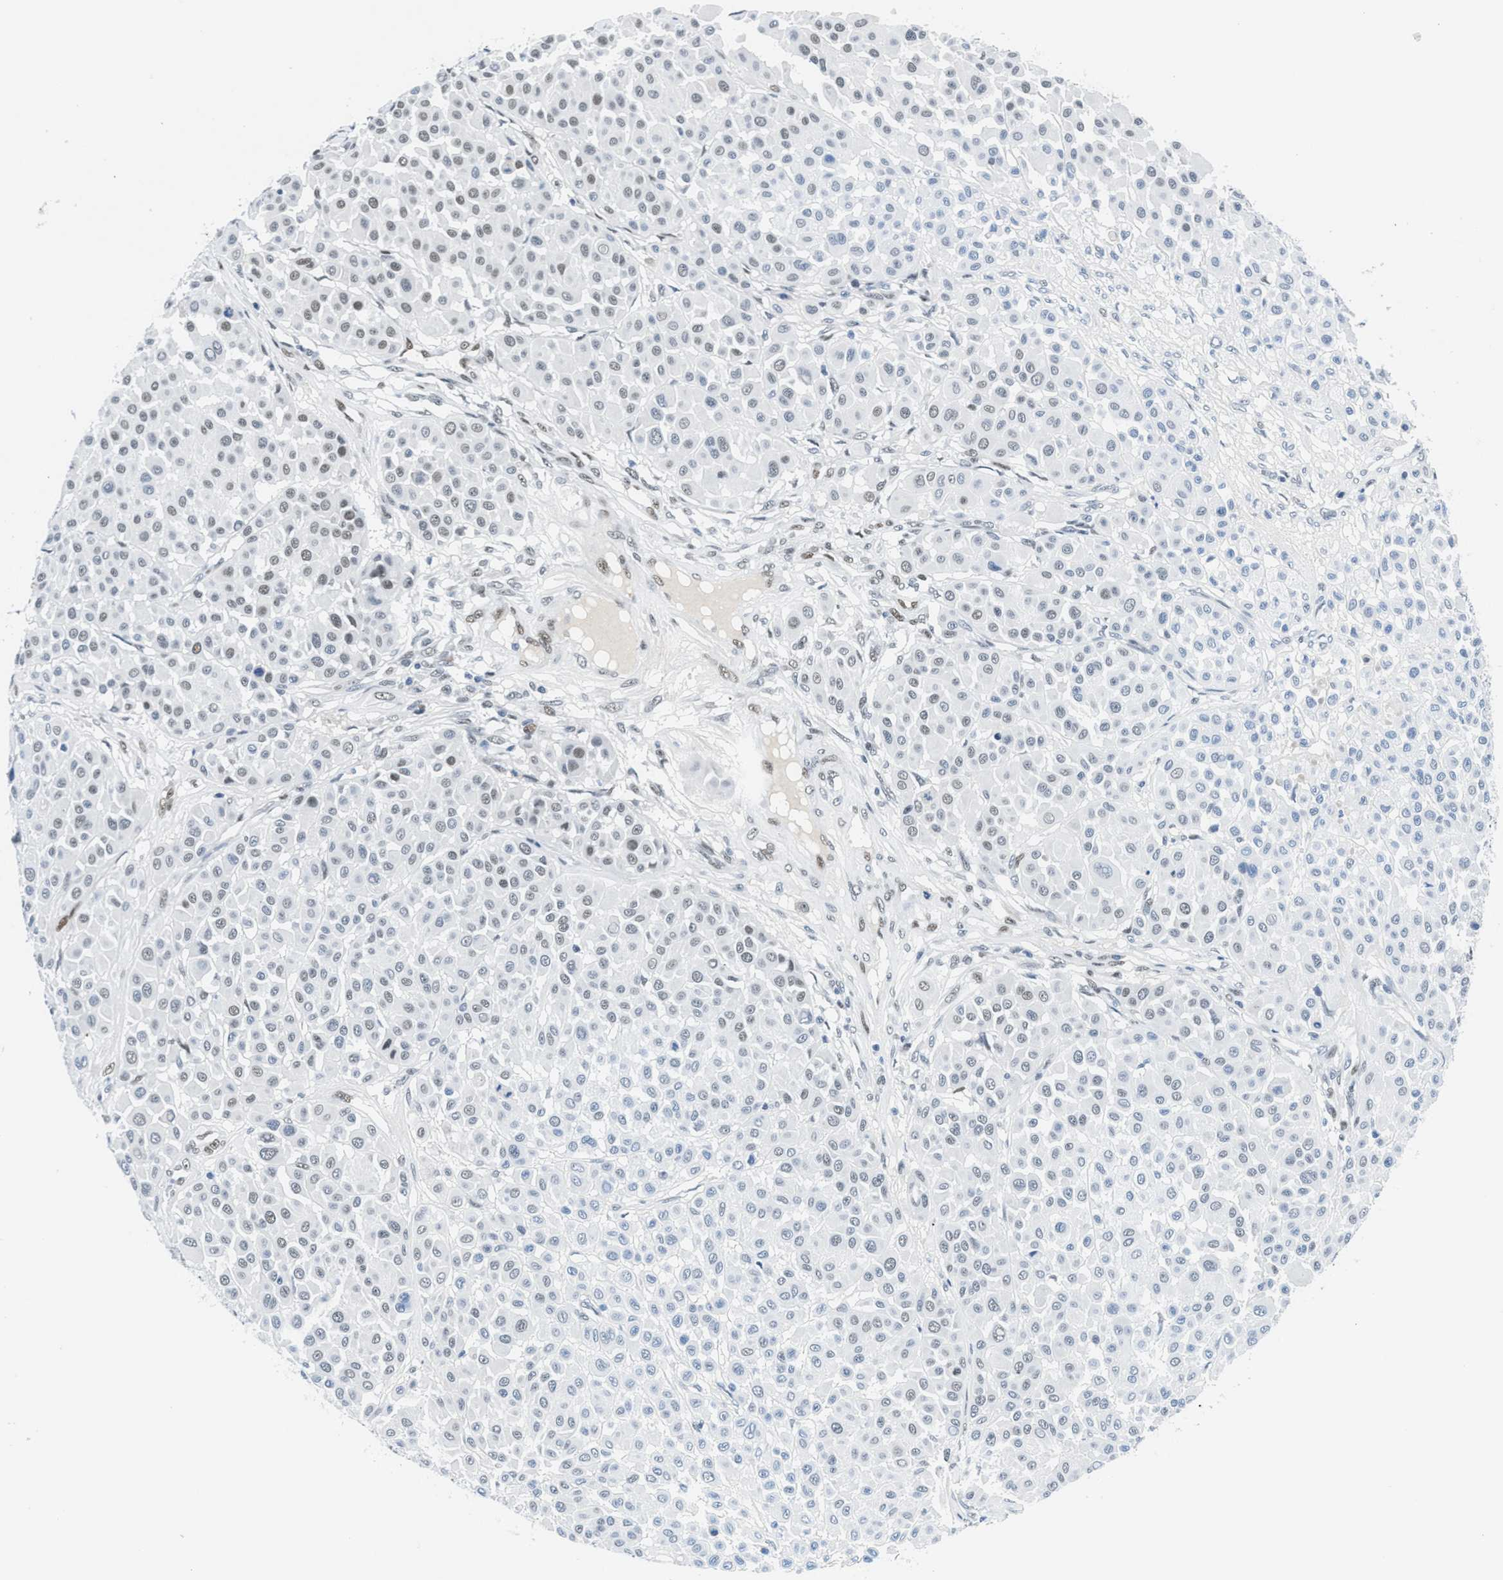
{"staining": {"intensity": "weak", "quantity": "<25%", "location": "nuclear"}, "tissue": "melanoma", "cell_type": "Tumor cells", "image_type": "cancer", "snomed": [{"axis": "morphology", "description": "Malignant melanoma, Metastatic site"}, {"axis": "topography", "description": "Soft tissue"}], "caption": "Melanoma stained for a protein using immunohistochemistry shows no expression tumor cells.", "gene": "SMARCAD1", "patient": {"sex": "male", "age": 41}}